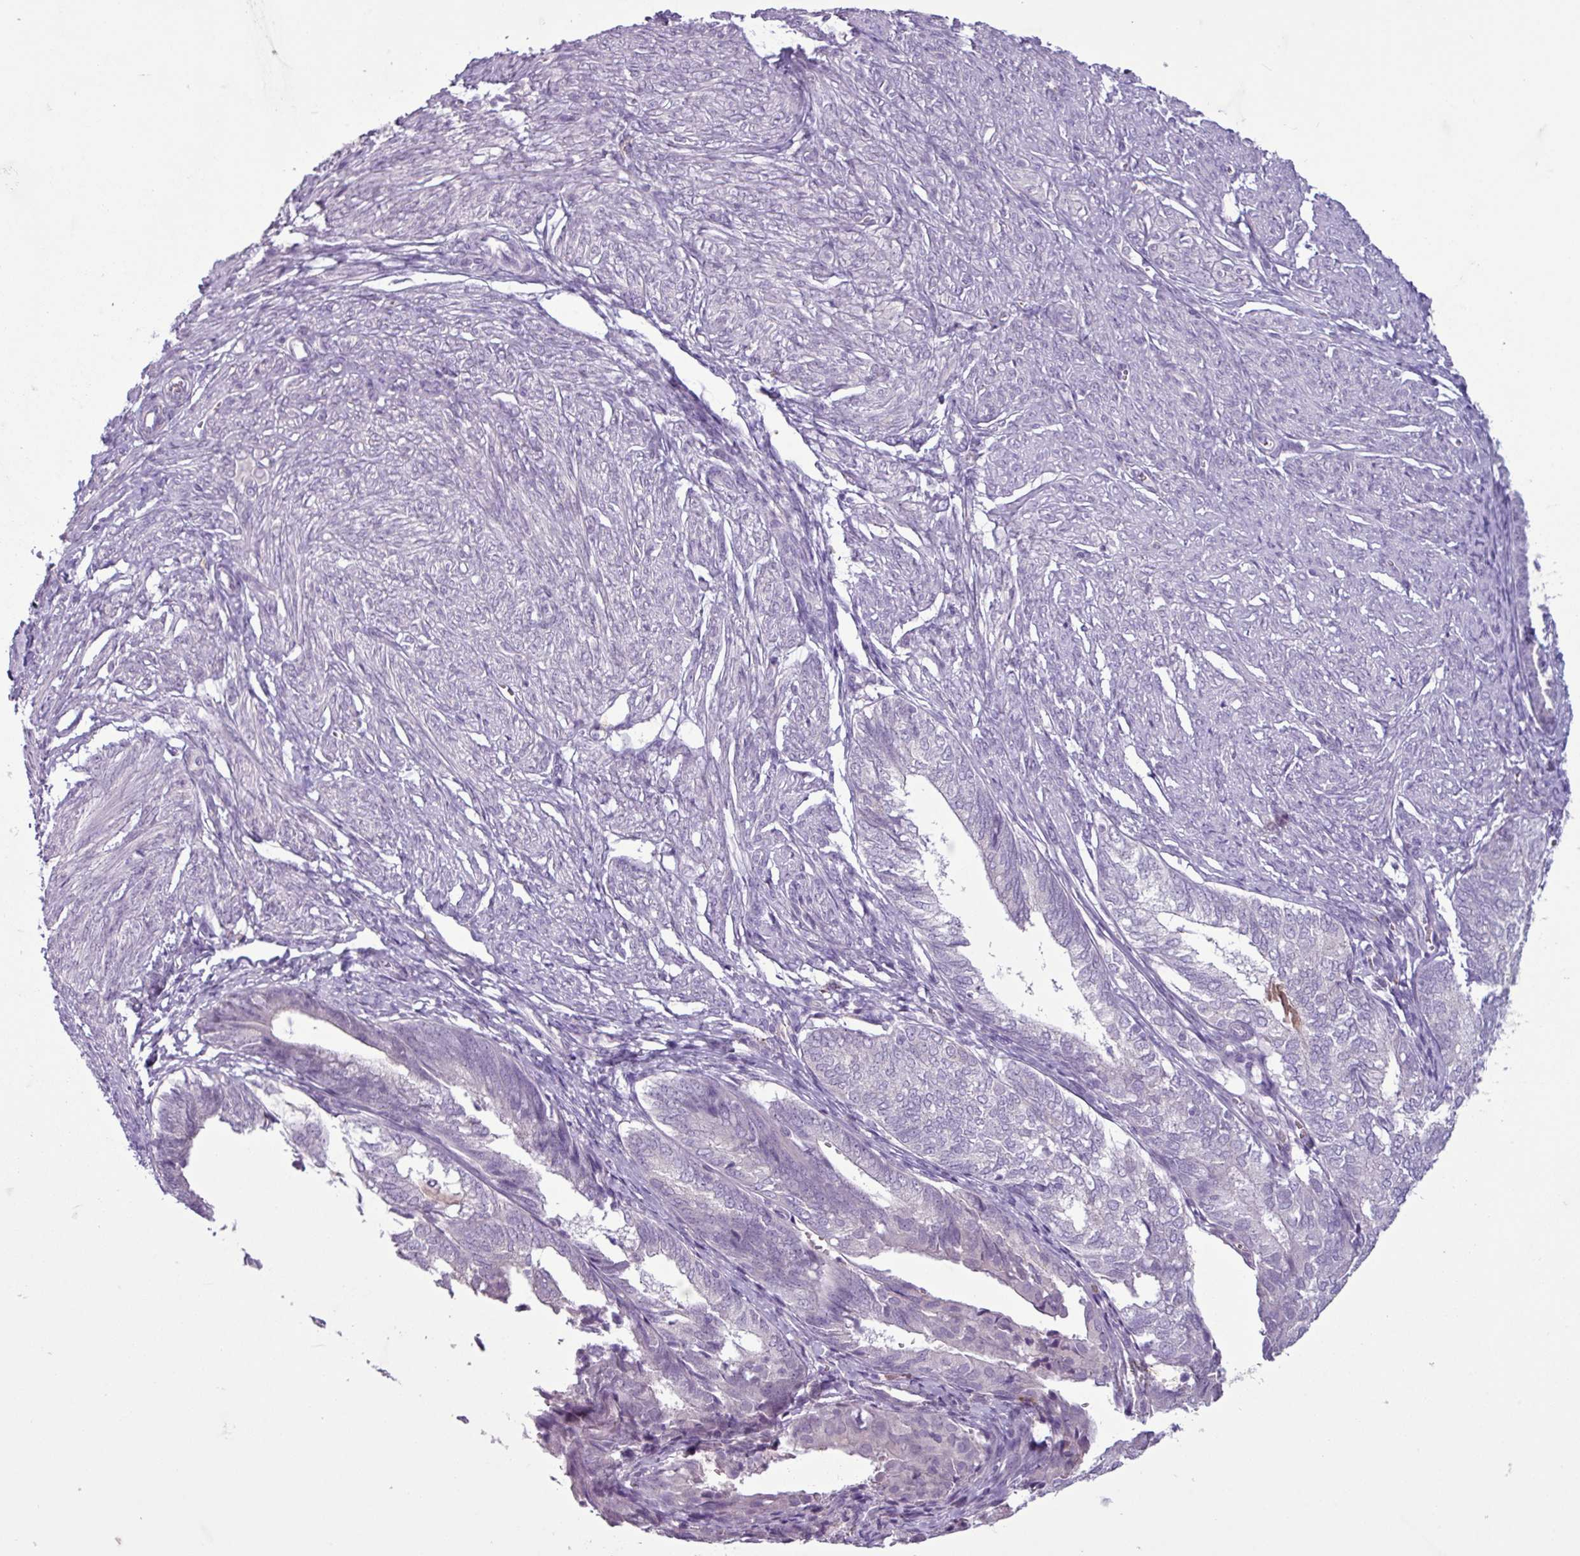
{"staining": {"intensity": "negative", "quantity": "none", "location": "none"}, "tissue": "endometrial cancer", "cell_type": "Tumor cells", "image_type": "cancer", "snomed": [{"axis": "morphology", "description": "Adenocarcinoma, NOS"}, {"axis": "topography", "description": "Endometrium"}], "caption": "A photomicrograph of endometrial cancer stained for a protein shows no brown staining in tumor cells. (Stains: DAB (3,3'-diaminobenzidine) immunohistochemistry (IHC) with hematoxylin counter stain, Microscopy: brightfield microscopy at high magnification).", "gene": "C9orf24", "patient": {"sex": "female", "age": 87}}